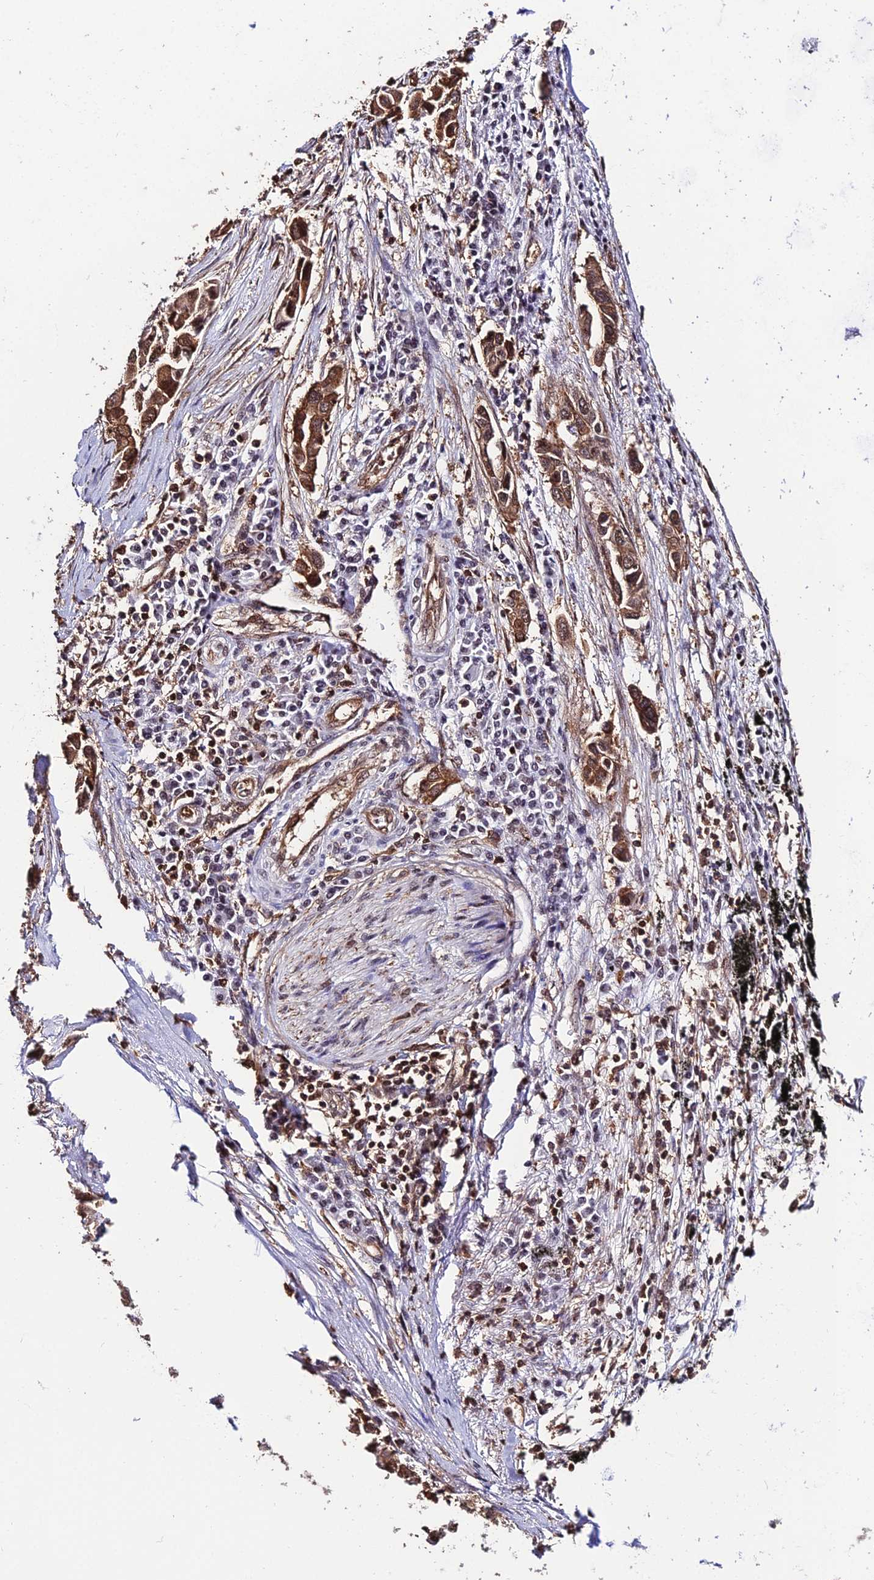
{"staining": {"intensity": "moderate", "quantity": ">75%", "location": "cytoplasmic/membranous,nuclear"}, "tissue": "lung cancer", "cell_type": "Tumor cells", "image_type": "cancer", "snomed": [{"axis": "morphology", "description": "Adenocarcinoma, NOS"}, {"axis": "topography", "description": "Lung"}], "caption": "This image reveals lung adenocarcinoma stained with IHC to label a protein in brown. The cytoplasmic/membranous and nuclear of tumor cells show moderate positivity for the protein. Nuclei are counter-stained blue.", "gene": "PPP4C", "patient": {"sex": "female", "age": 76}}